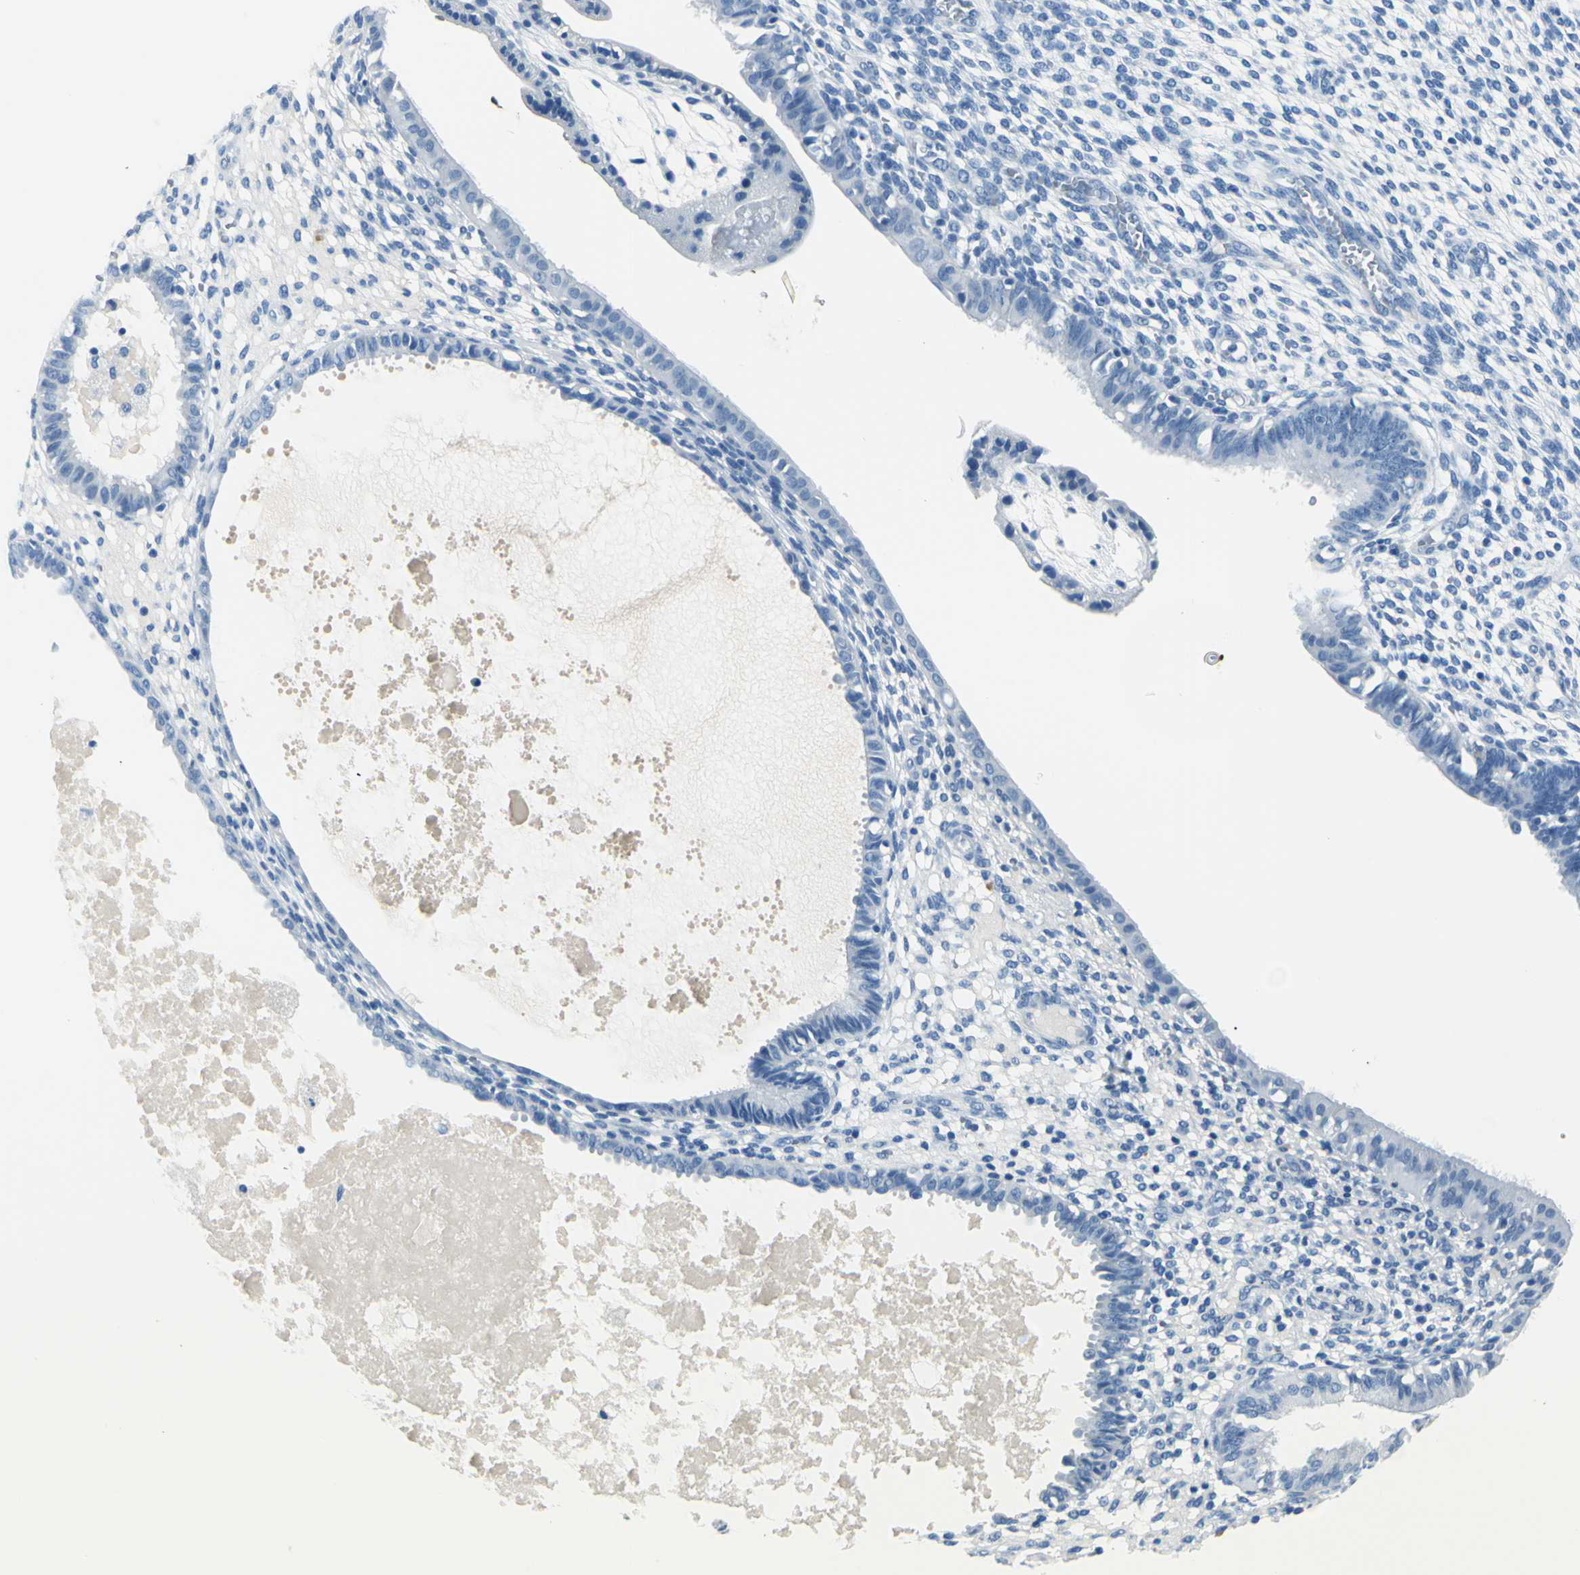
{"staining": {"intensity": "negative", "quantity": "none", "location": "none"}, "tissue": "endometrium", "cell_type": "Cells in endometrial stroma", "image_type": "normal", "snomed": [{"axis": "morphology", "description": "Normal tissue, NOS"}, {"axis": "topography", "description": "Endometrium"}], "caption": "Histopathology image shows no protein expression in cells in endometrial stroma of benign endometrium. (DAB (3,3'-diaminobenzidine) immunohistochemistry visualized using brightfield microscopy, high magnification).", "gene": "CDH15", "patient": {"sex": "female", "age": 61}}